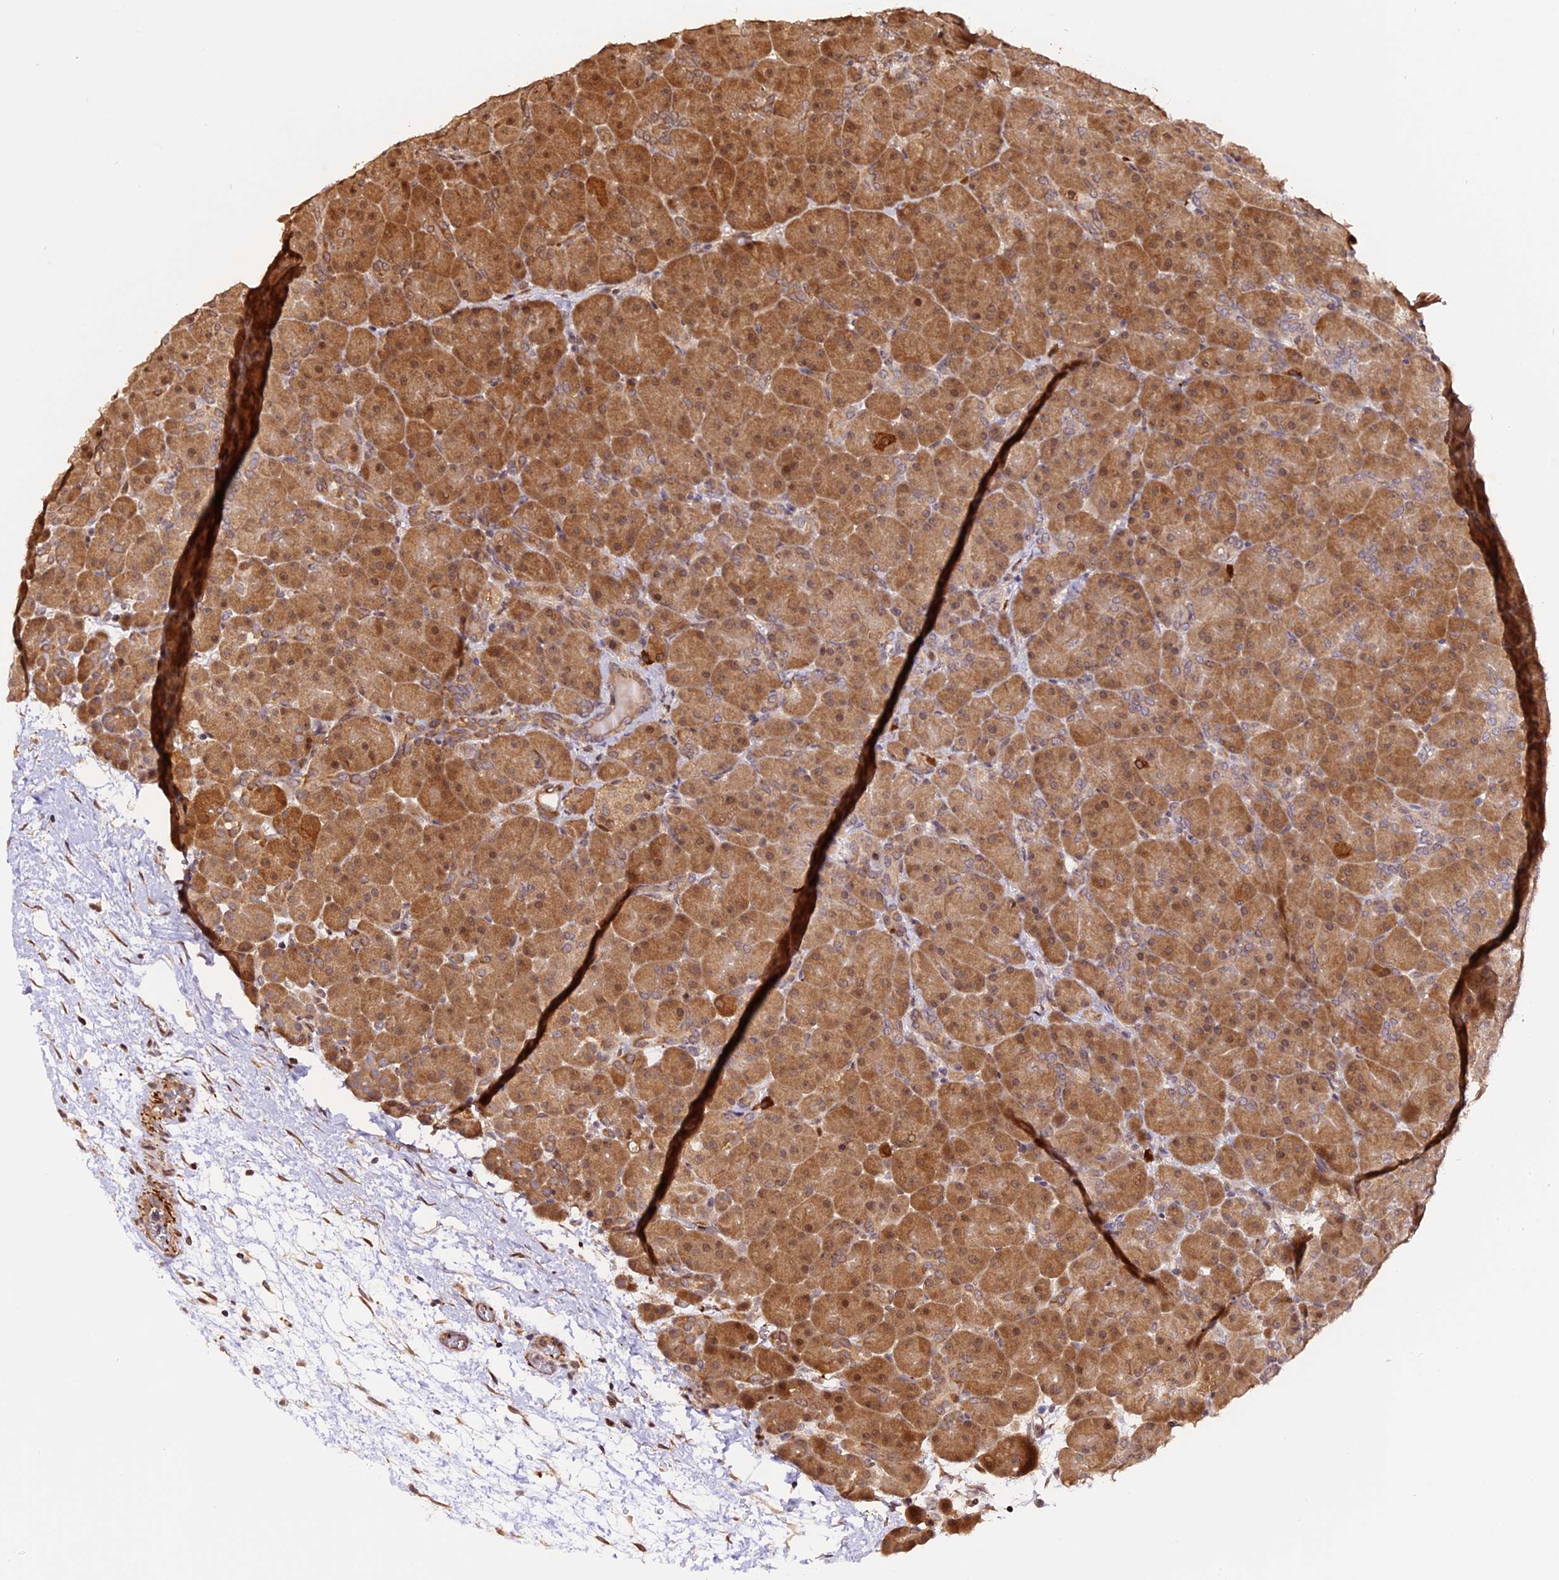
{"staining": {"intensity": "moderate", "quantity": ">75%", "location": "cytoplasmic/membranous,nuclear"}, "tissue": "pancreas", "cell_type": "Exocrine glandular cells", "image_type": "normal", "snomed": [{"axis": "morphology", "description": "Normal tissue, NOS"}, {"axis": "topography", "description": "Pancreas"}], "caption": "The photomicrograph displays a brown stain indicating the presence of a protein in the cytoplasmic/membranous,nuclear of exocrine glandular cells in pancreas.", "gene": "HERPUD1", "patient": {"sex": "male", "age": 66}}